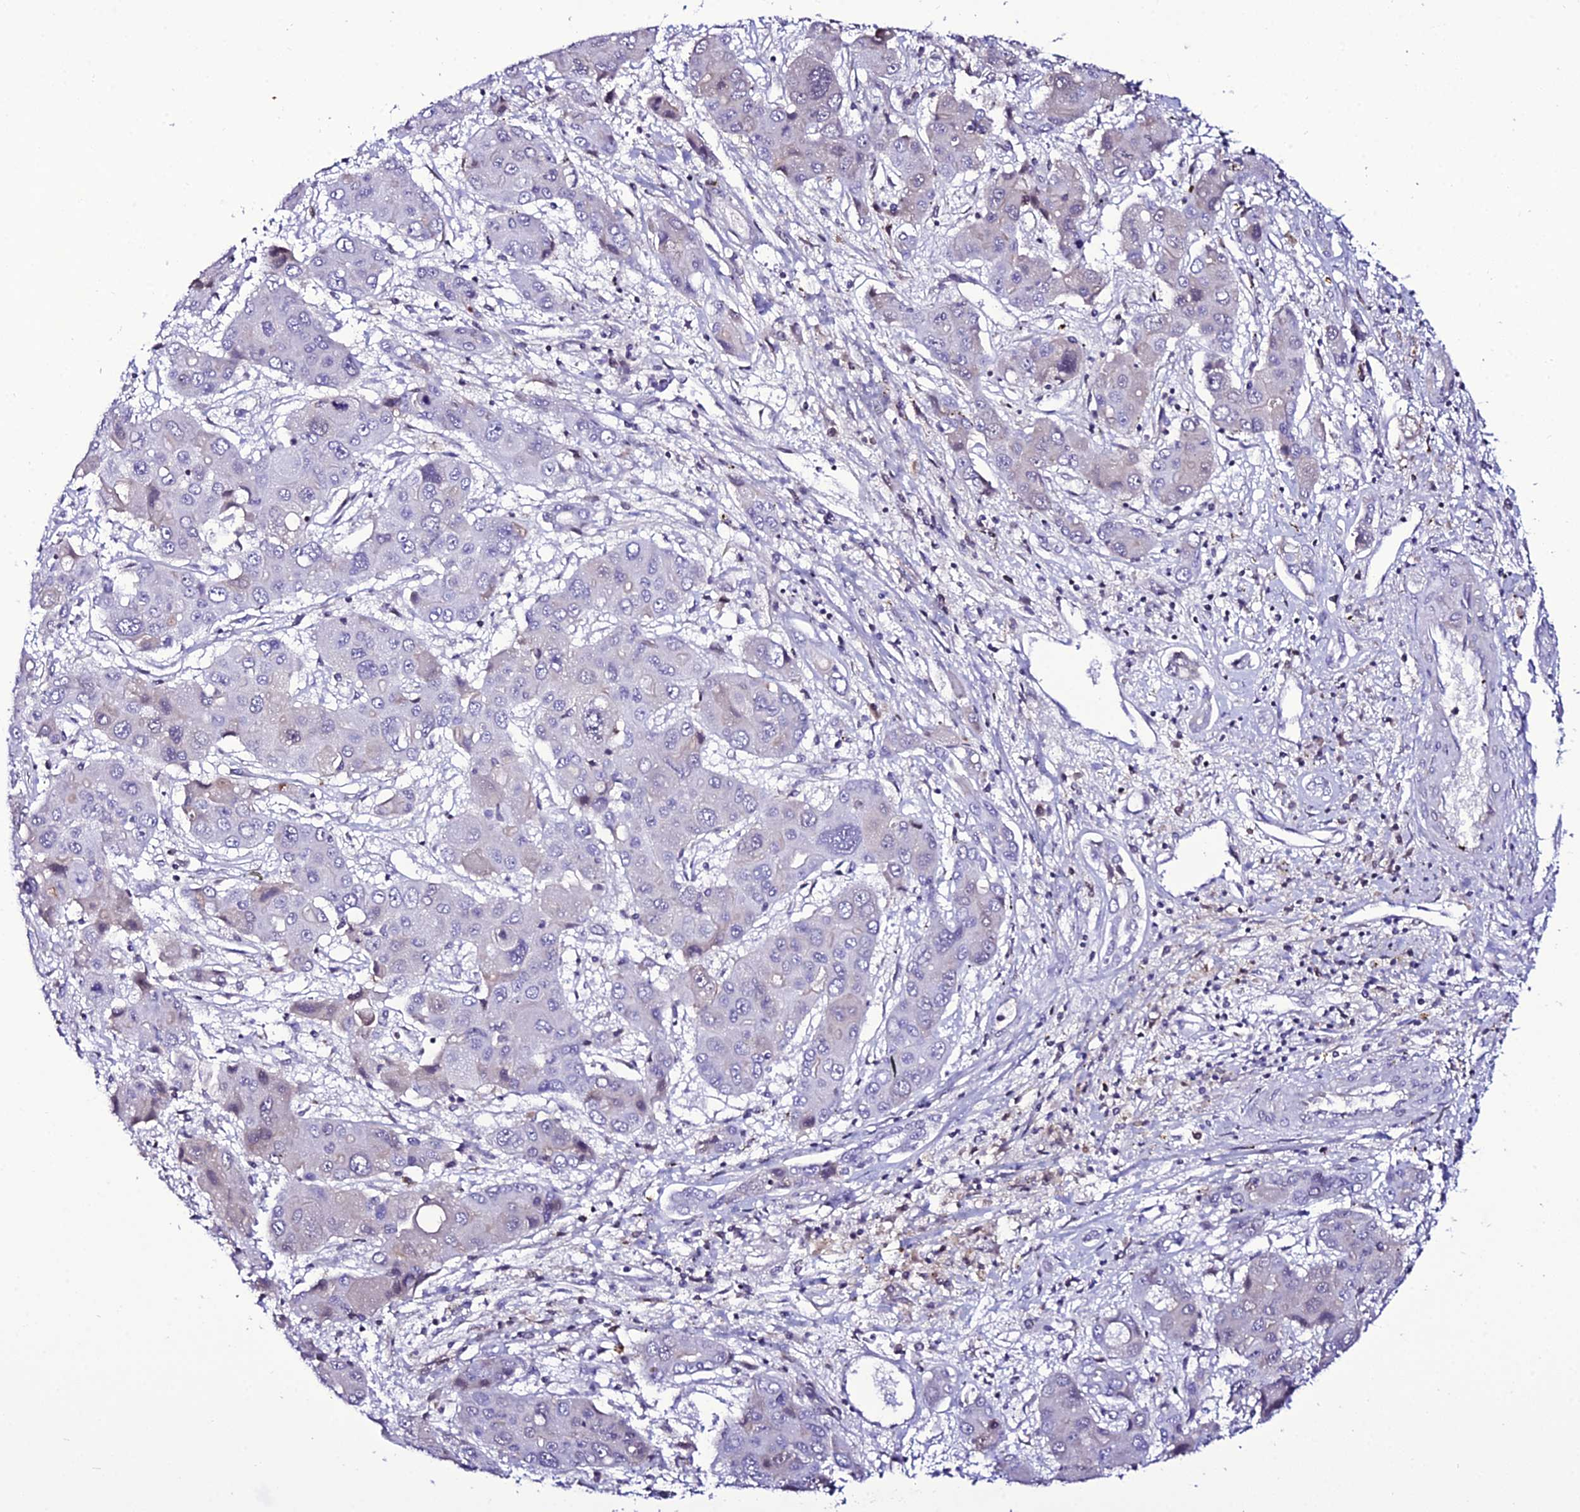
{"staining": {"intensity": "negative", "quantity": "none", "location": "none"}, "tissue": "liver cancer", "cell_type": "Tumor cells", "image_type": "cancer", "snomed": [{"axis": "morphology", "description": "Cholangiocarcinoma"}, {"axis": "topography", "description": "Liver"}], "caption": "Tumor cells show no significant positivity in liver cancer. (DAB immunohistochemistry with hematoxylin counter stain).", "gene": "DEFB132", "patient": {"sex": "male", "age": 67}}